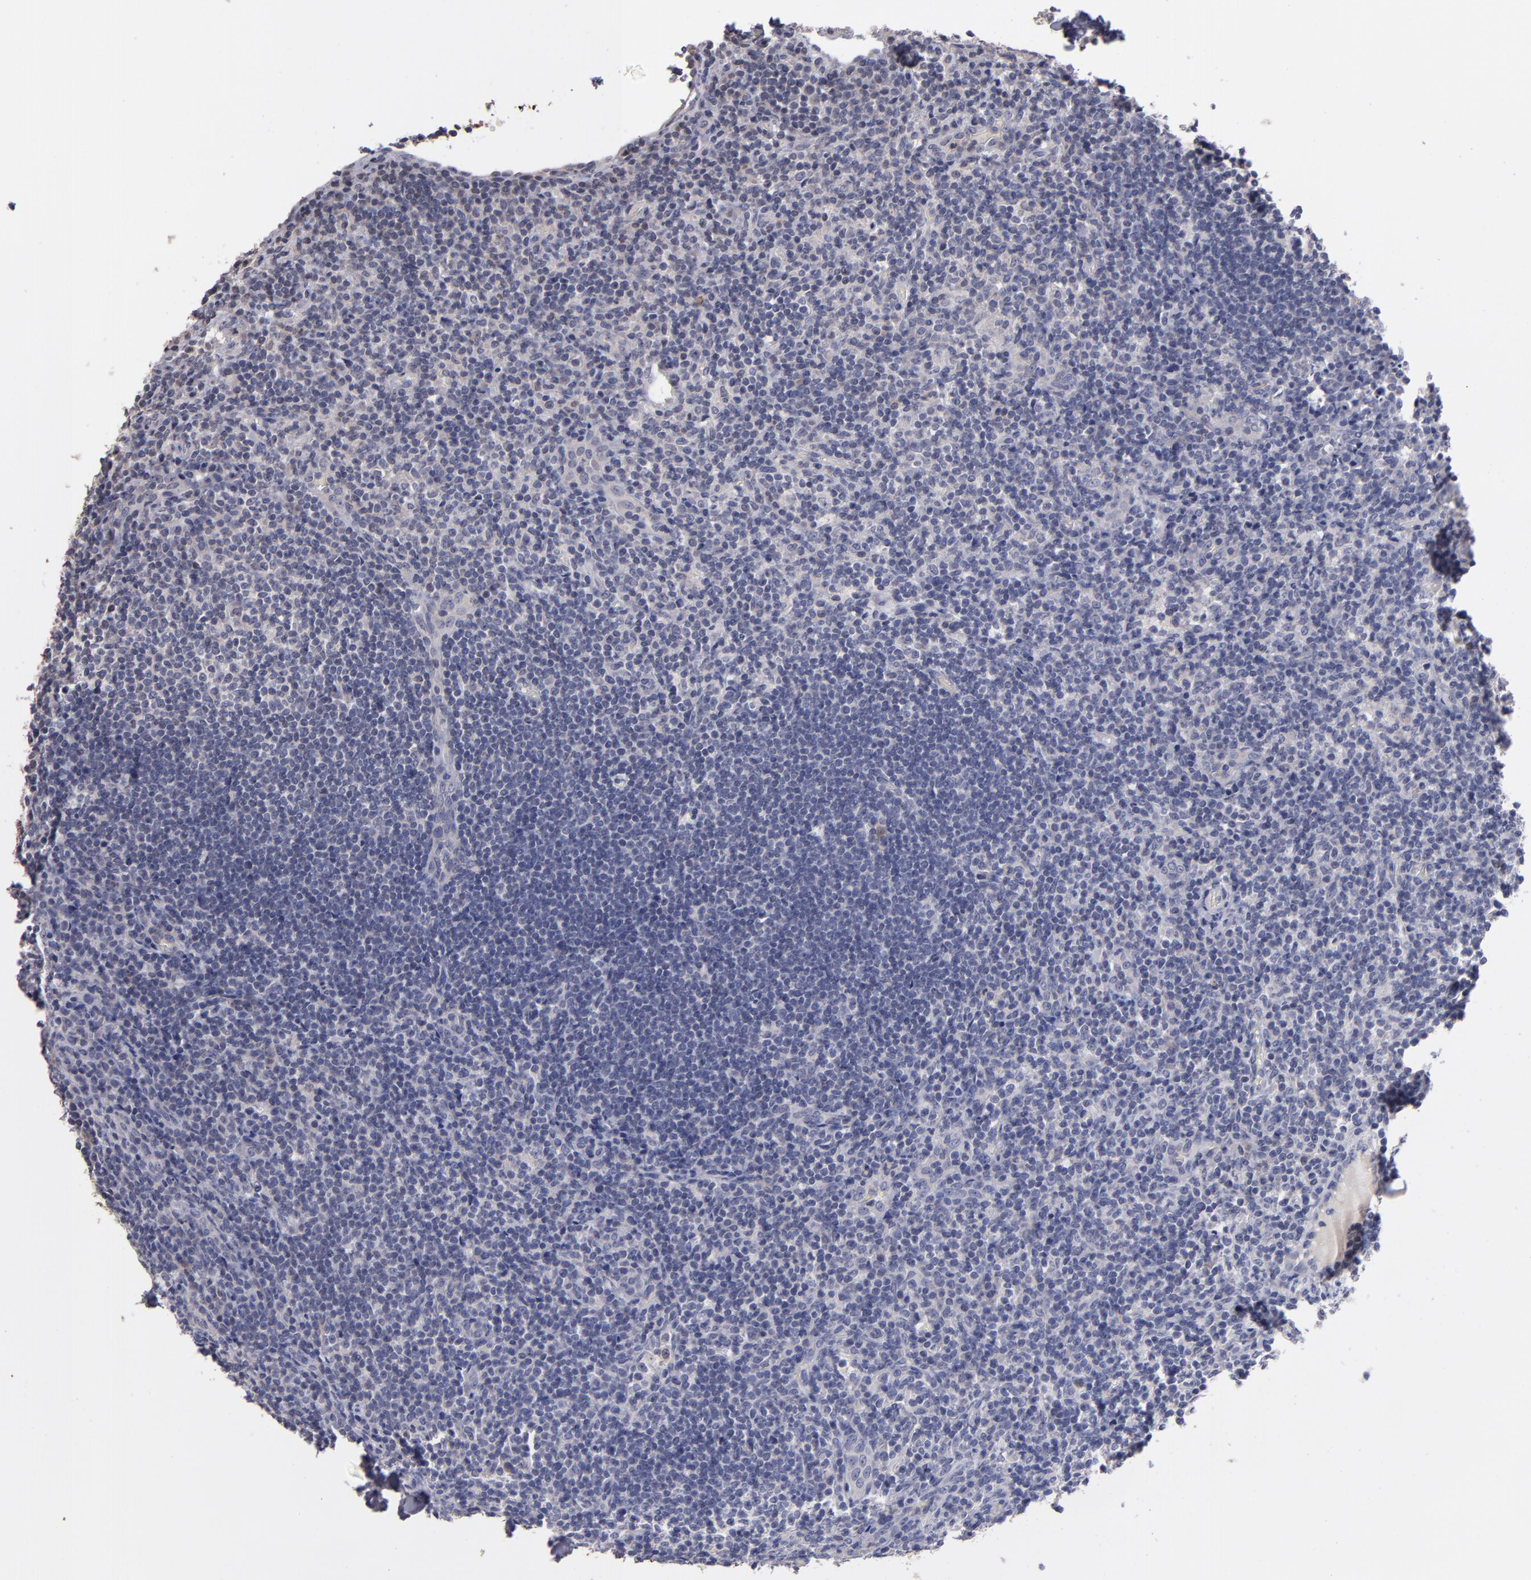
{"staining": {"intensity": "negative", "quantity": "none", "location": "none"}, "tissue": "lymphoma", "cell_type": "Tumor cells", "image_type": "cancer", "snomed": [{"axis": "morphology", "description": "Malignant lymphoma, non-Hodgkin's type, Low grade"}, {"axis": "topography", "description": "Lymph node"}], "caption": "A photomicrograph of malignant lymphoma, non-Hodgkin's type (low-grade) stained for a protein reveals no brown staining in tumor cells.", "gene": "S100A1", "patient": {"sex": "female", "age": 76}}